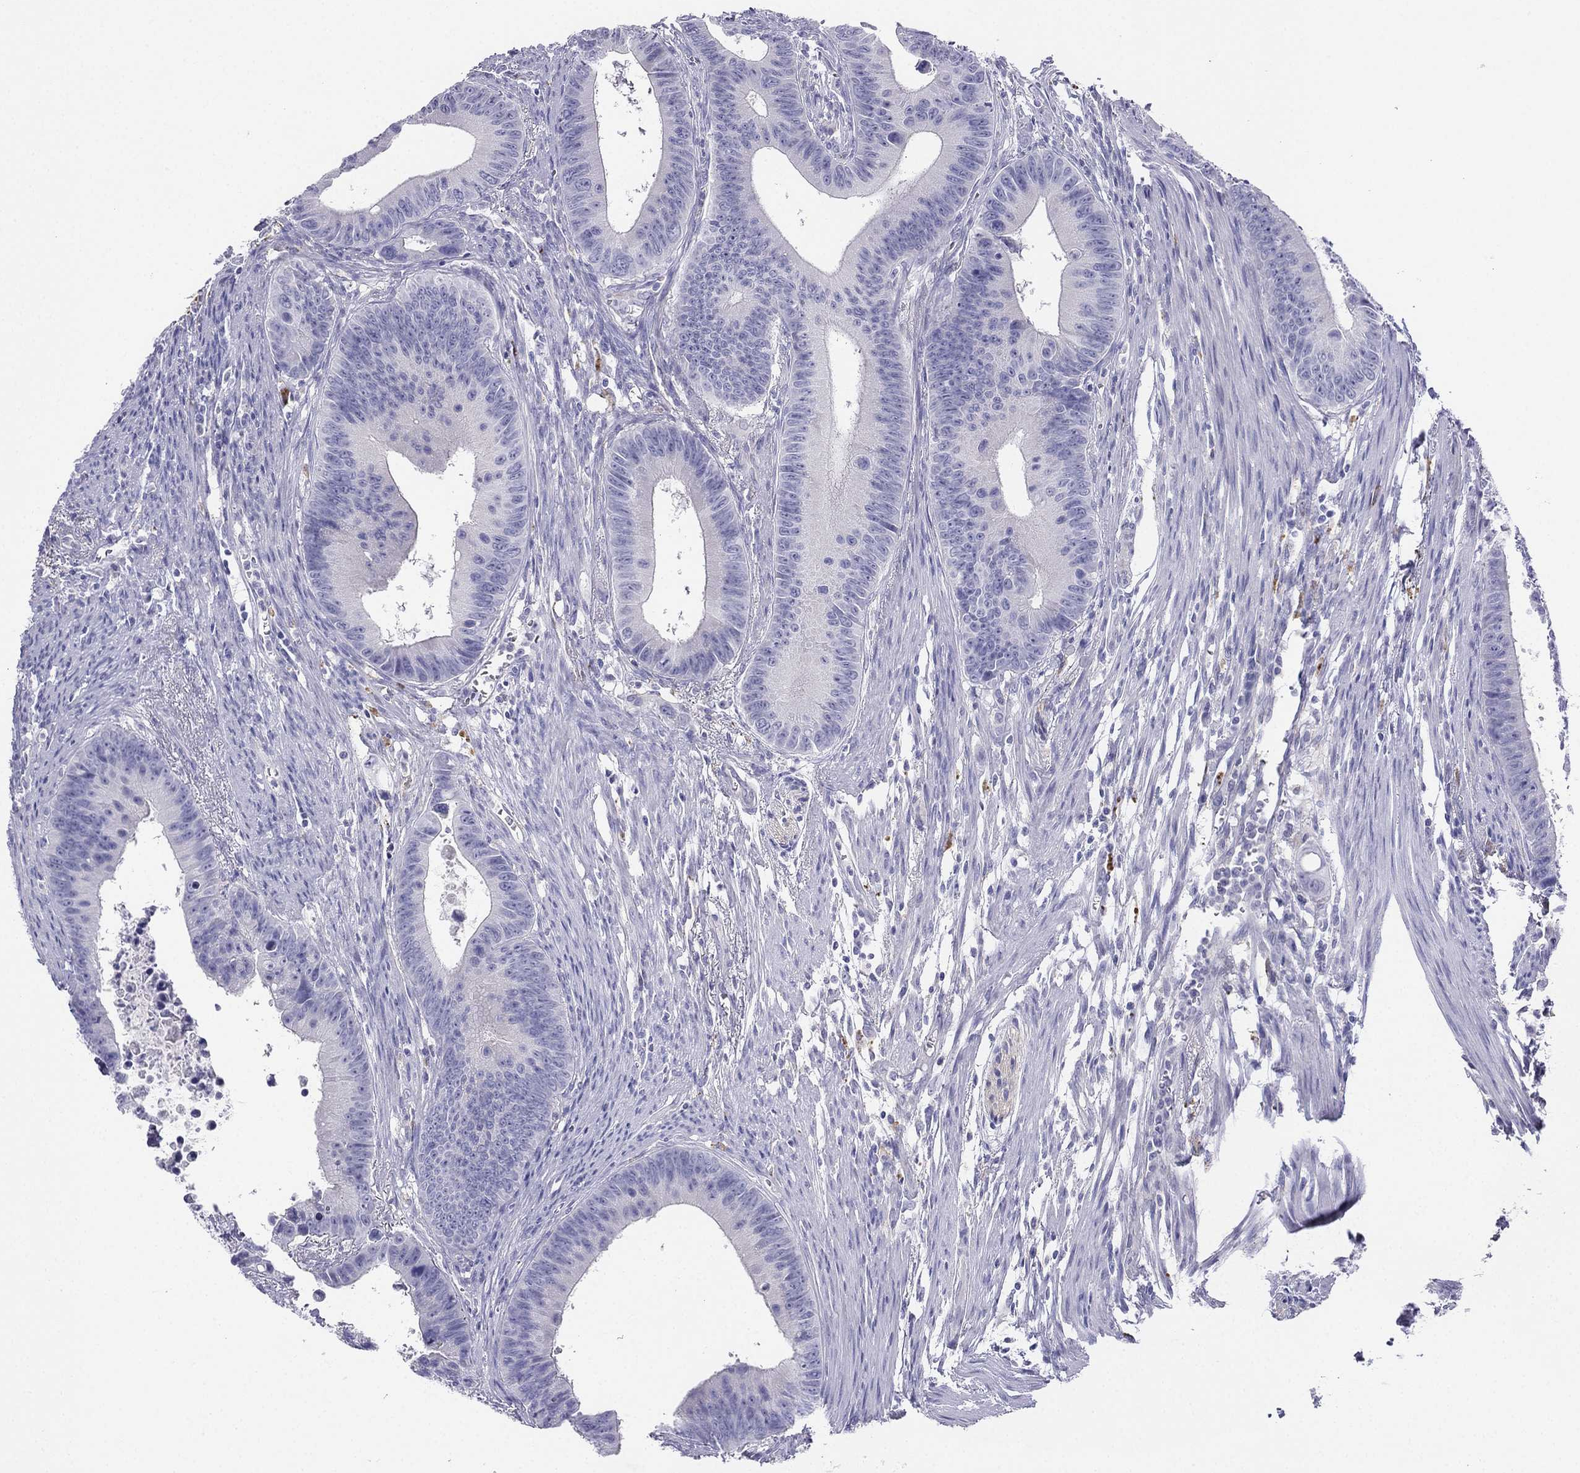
{"staining": {"intensity": "negative", "quantity": "none", "location": "none"}, "tissue": "colorectal cancer", "cell_type": "Tumor cells", "image_type": "cancer", "snomed": [{"axis": "morphology", "description": "Adenocarcinoma, NOS"}, {"axis": "topography", "description": "Colon"}], "caption": "Immunohistochemistry (IHC) histopathology image of colorectal adenocarcinoma stained for a protein (brown), which displays no positivity in tumor cells.", "gene": "ALOXE3", "patient": {"sex": "female", "age": 87}}